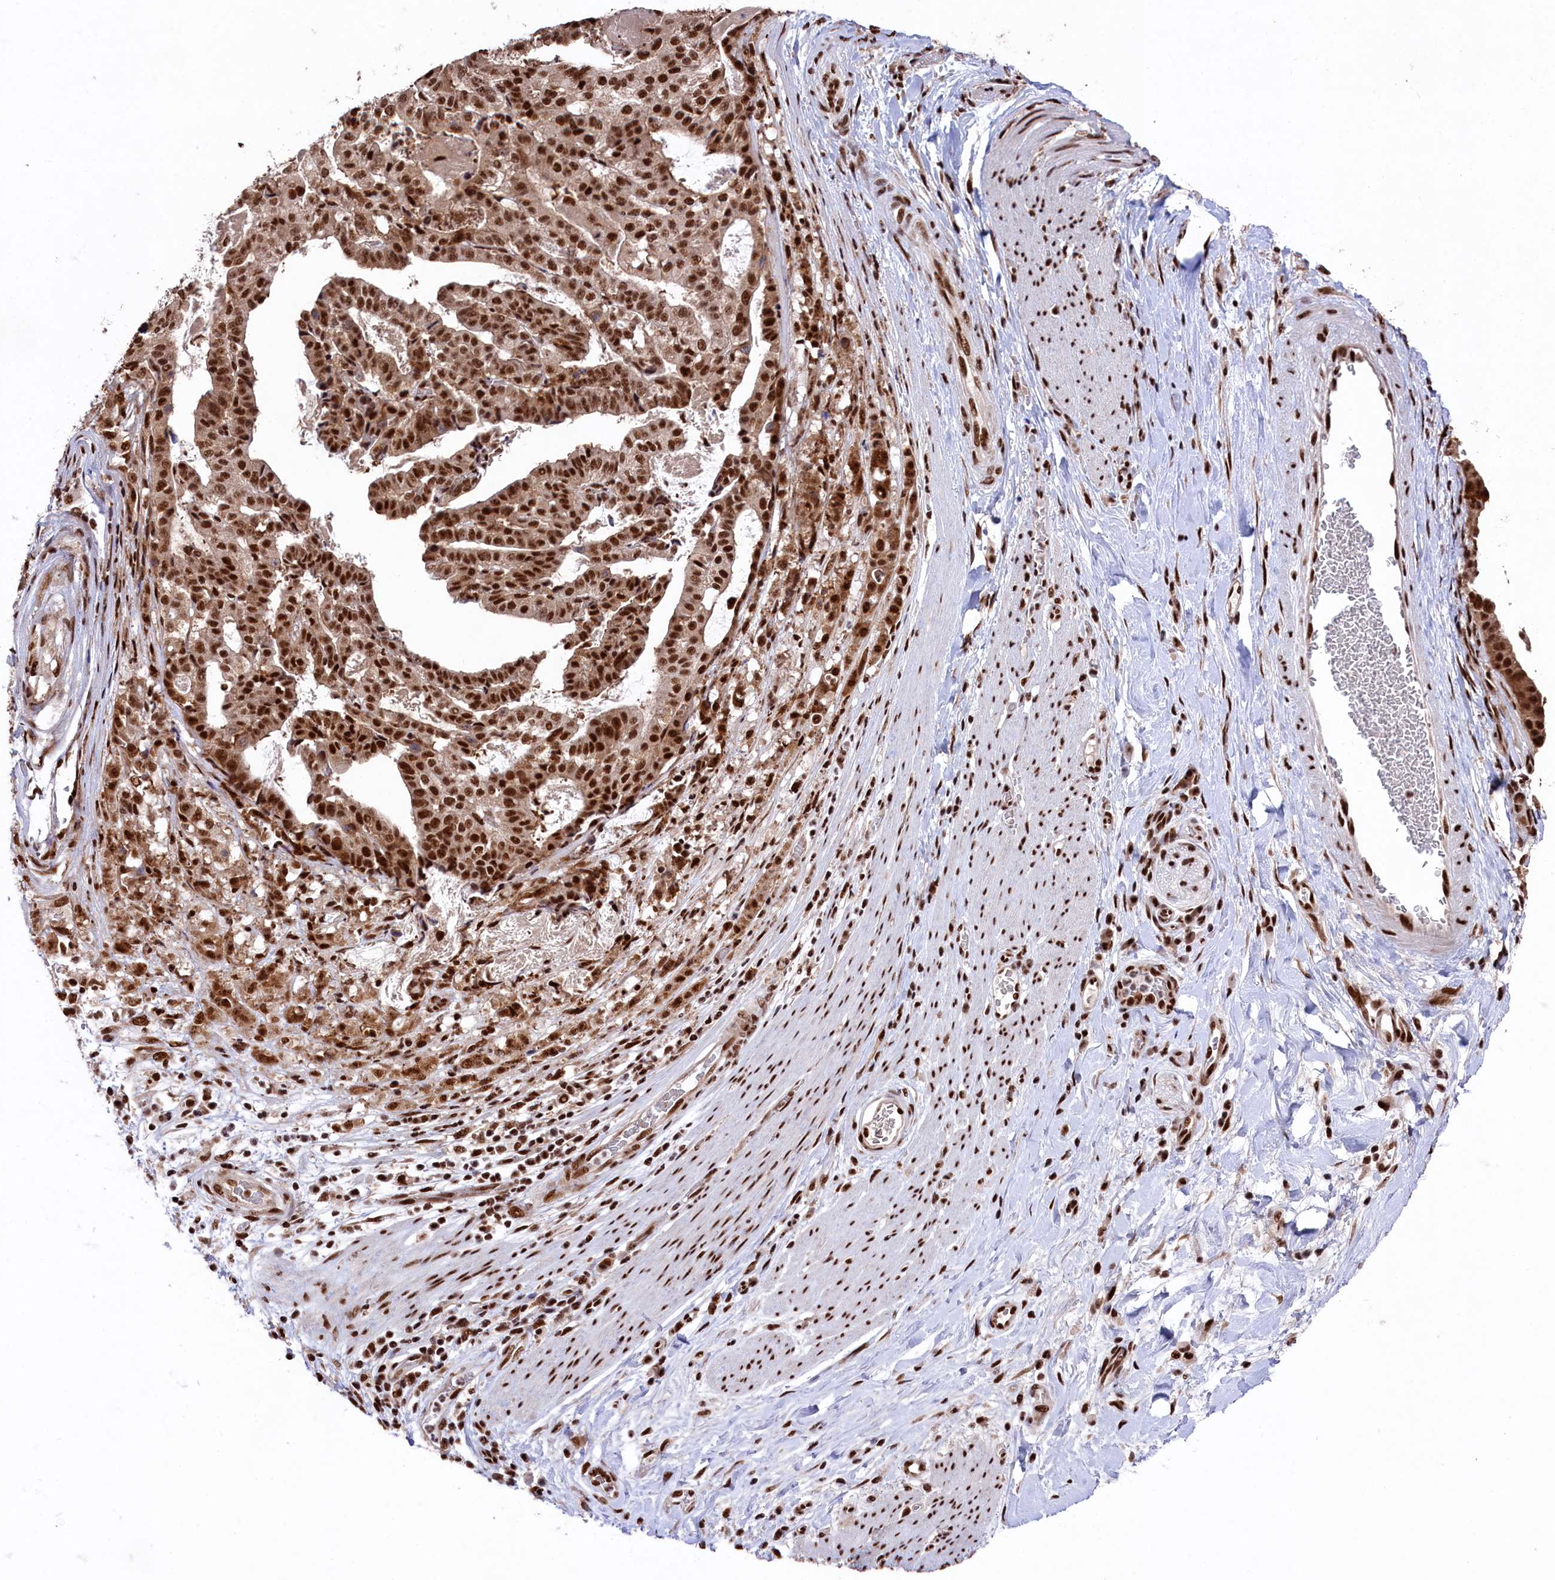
{"staining": {"intensity": "strong", "quantity": ">75%", "location": "nuclear"}, "tissue": "stomach cancer", "cell_type": "Tumor cells", "image_type": "cancer", "snomed": [{"axis": "morphology", "description": "Adenocarcinoma, NOS"}, {"axis": "topography", "description": "Stomach"}], "caption": "An immunohistochemistry micrograph of neoplastic tissue is shown. Protein staining in brown highlights strong nuclear positivity in stomach adenocarcinoma within tumor cells. The staining was performed using DAB (3,3'-diaminobenzidine) to visualize the protein expression in brown, while the nuclei were stained in blue with hematoxylin (Magnification: 20x).", "gene": "PRPF31", "patient": {"sex": "male", "age": 48}}